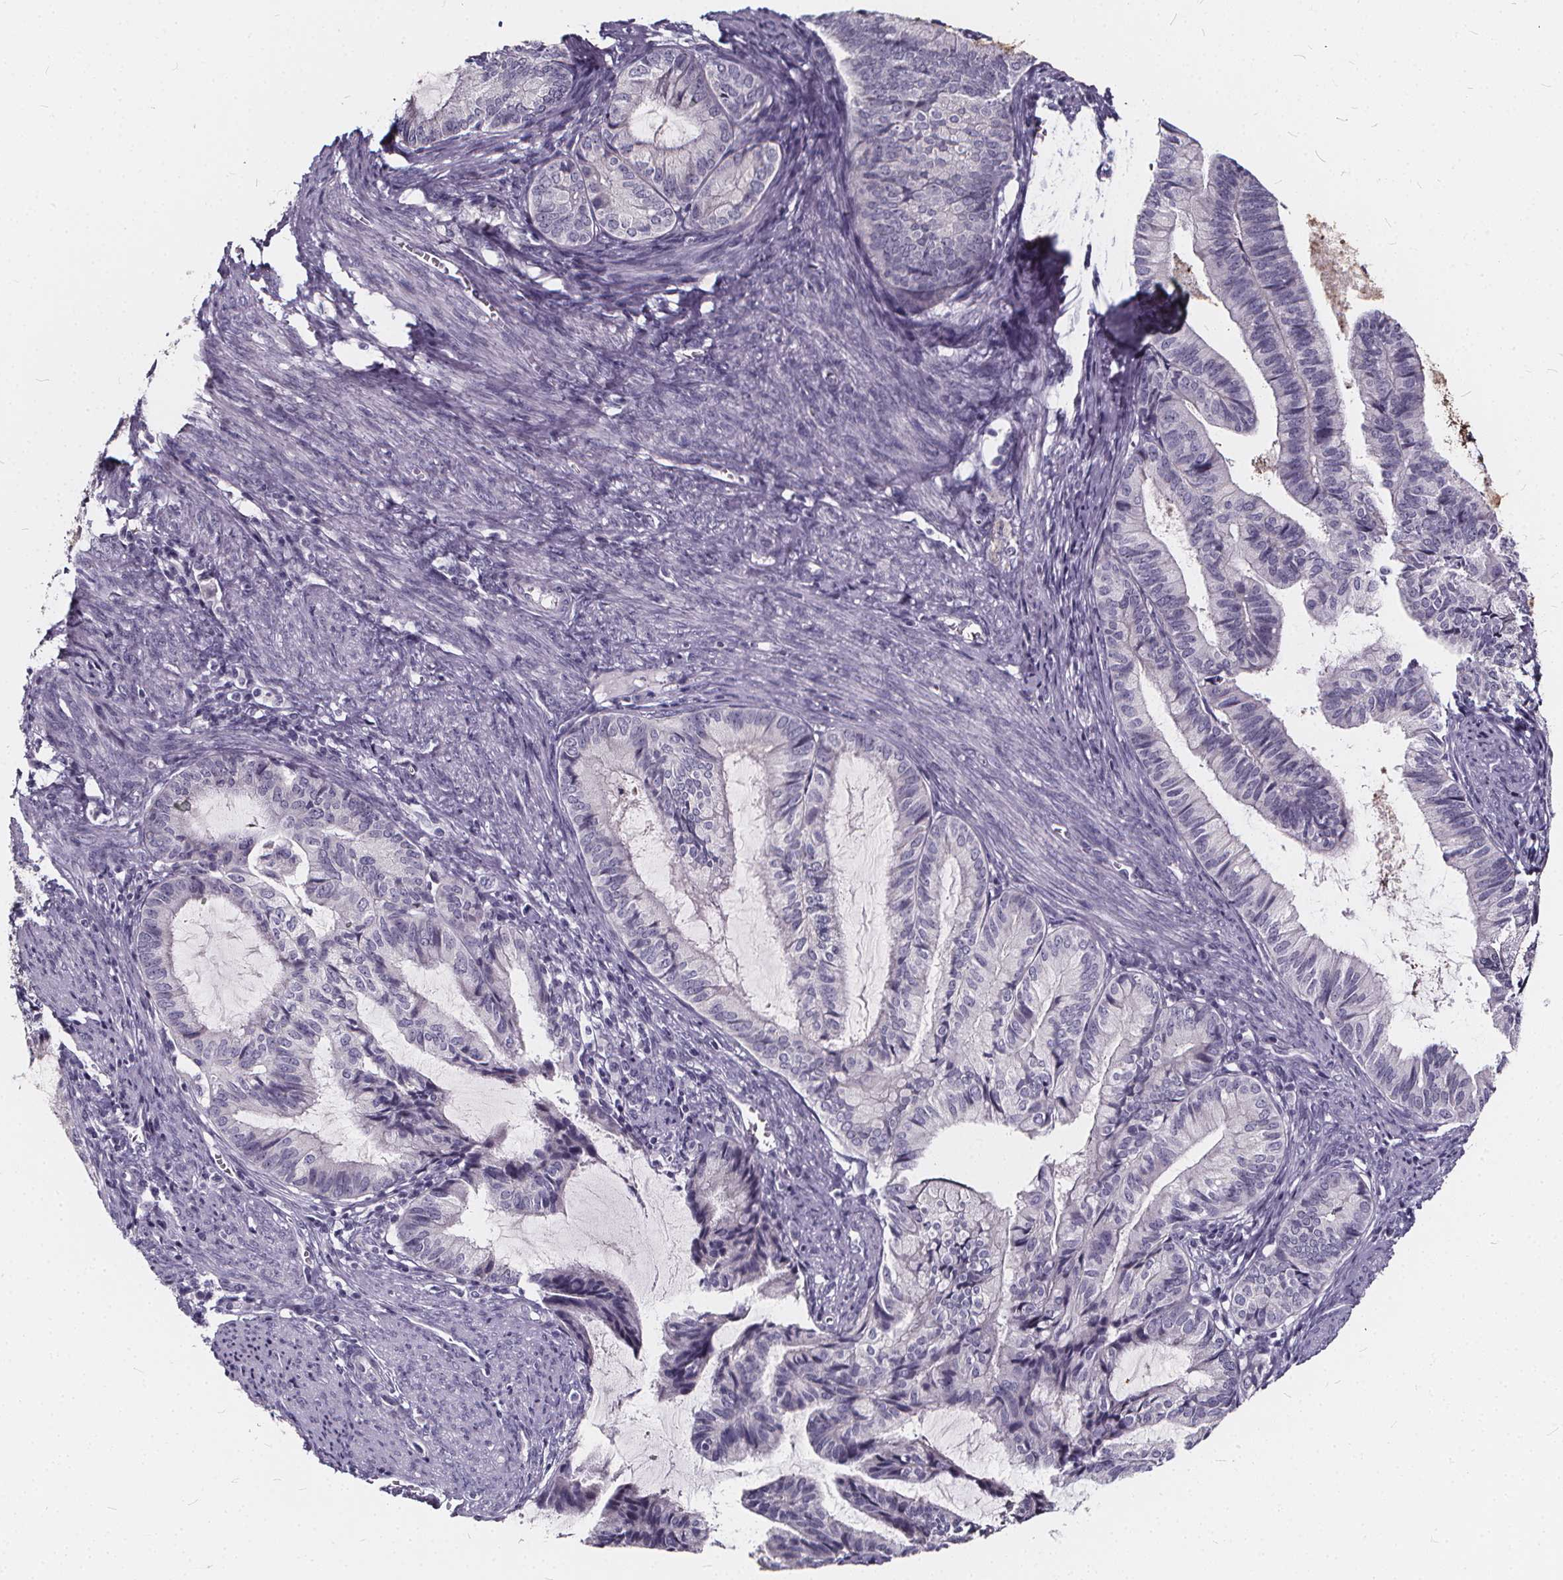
{"staining": {"intensity": "negative", "quantity": "none", "location": "none"}, "tissue": "endometrial cancer", "cell_type": "Tumor cells", "image_type": "cancer", "snomed": [{"axis": "morphology", "description": "Adenocarcinoma, NOS"}, {"axis": "topography", "description": "Endometrium"}], "caption": "This is an immunohistochemistry (IHC) image of human adenocarcinoma (endometrial). There is no staining in tumor cells.", "gene": "SPEF2", "patient": {"sex": "female", "age": 86}}